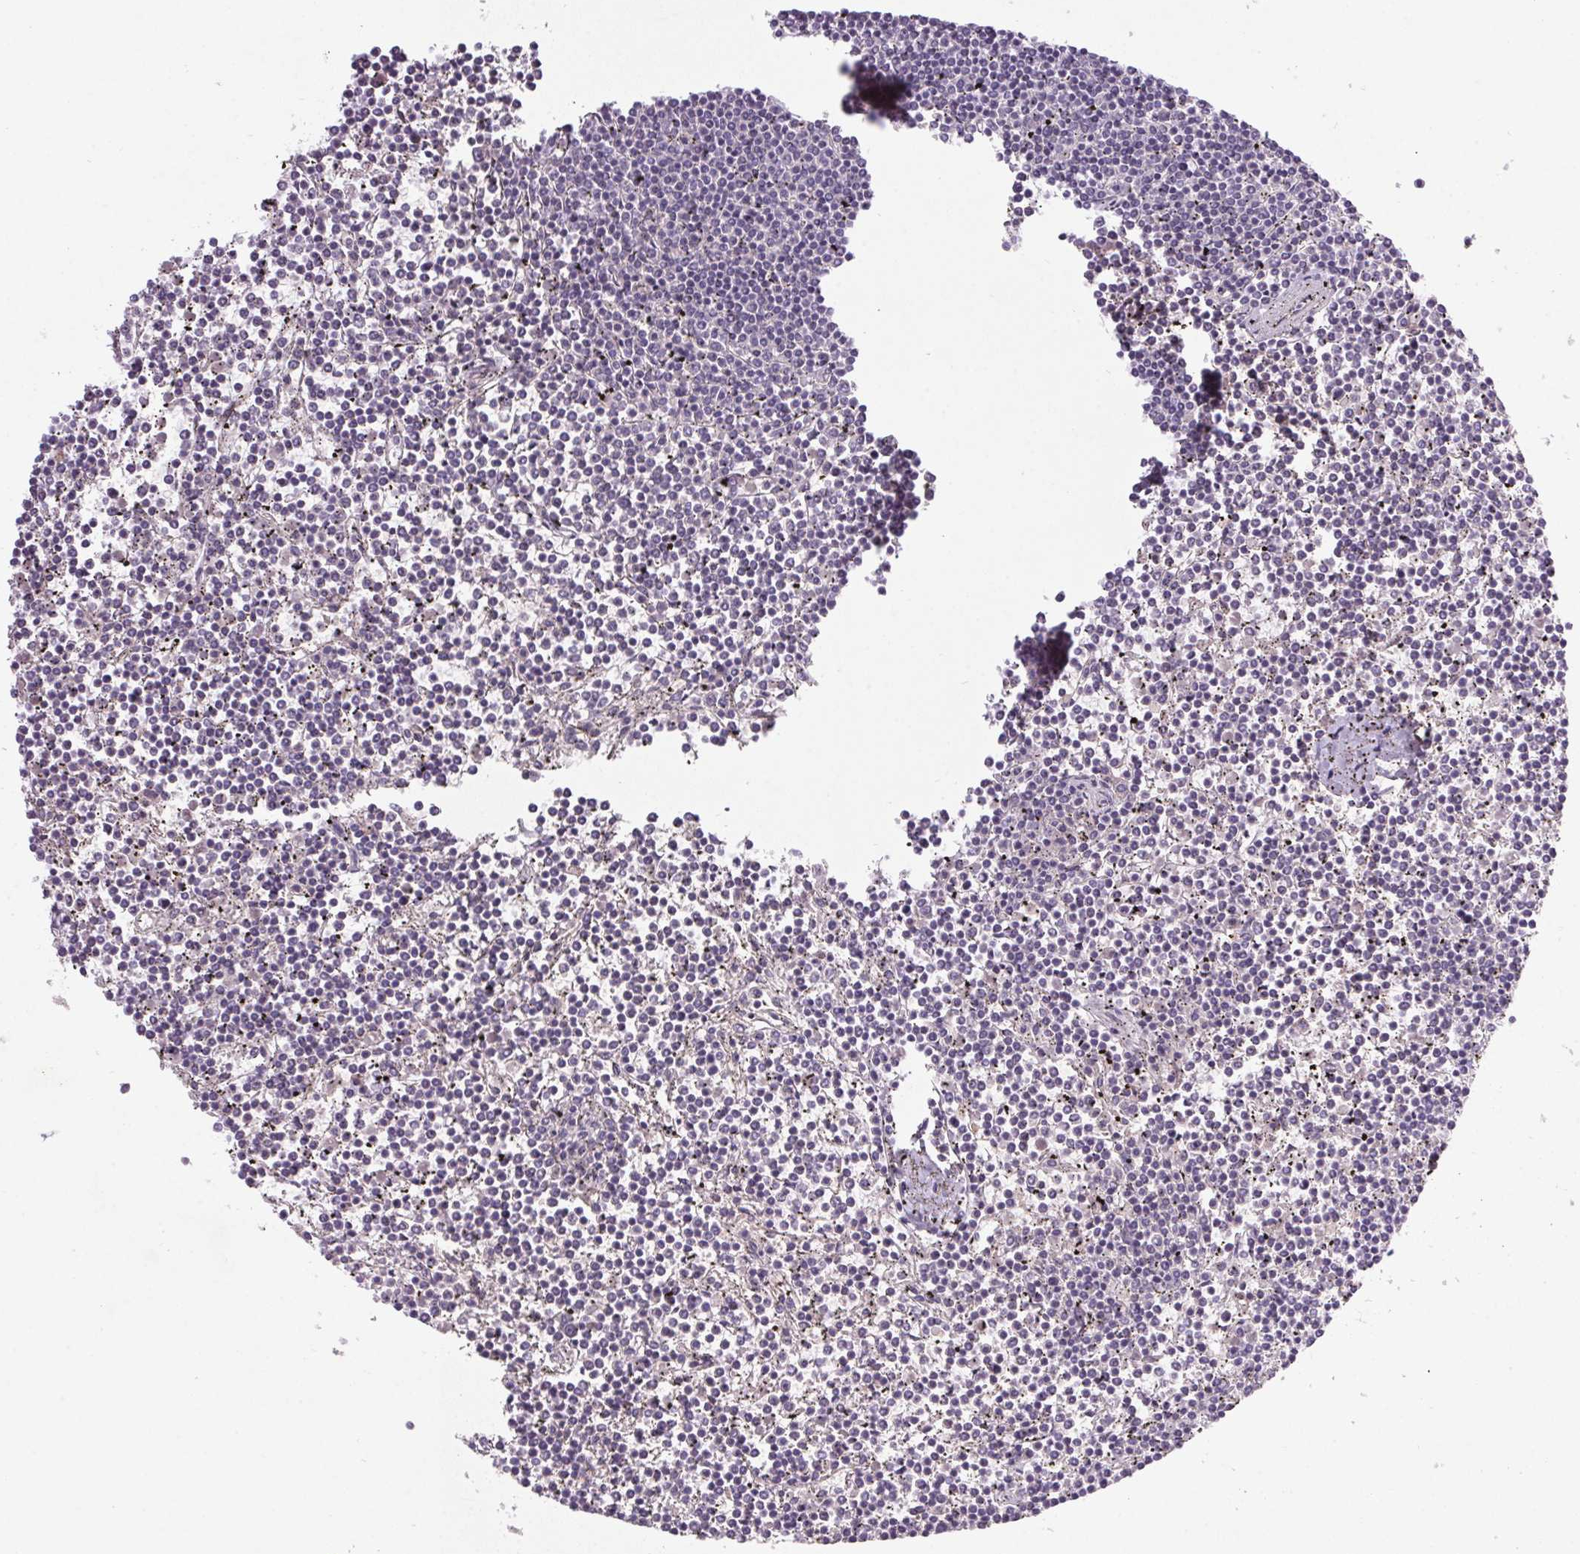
{"staining": {"intensity": "negative", "quantity": "none", "location": "none"}, "tissue": "lymphoma", "cell_type": "Tumor cells", "image_type": "cancer", "snomed": [{"axis": "morphology", "description": "Malignant lymphoma, non-Hodgkin's type, Low grade"}, {"axis": "topography", "description": "Spleen"}], "caption": "DAB (3,3'-diaminobenzidine) immunohistochemical staining of human low-grade malignant lymphoma, non-Hodgkin's type reveals no significant positivity in tumor cells.", "gene": "APOC4", "patient": {"sex": "female", "age": 19}}